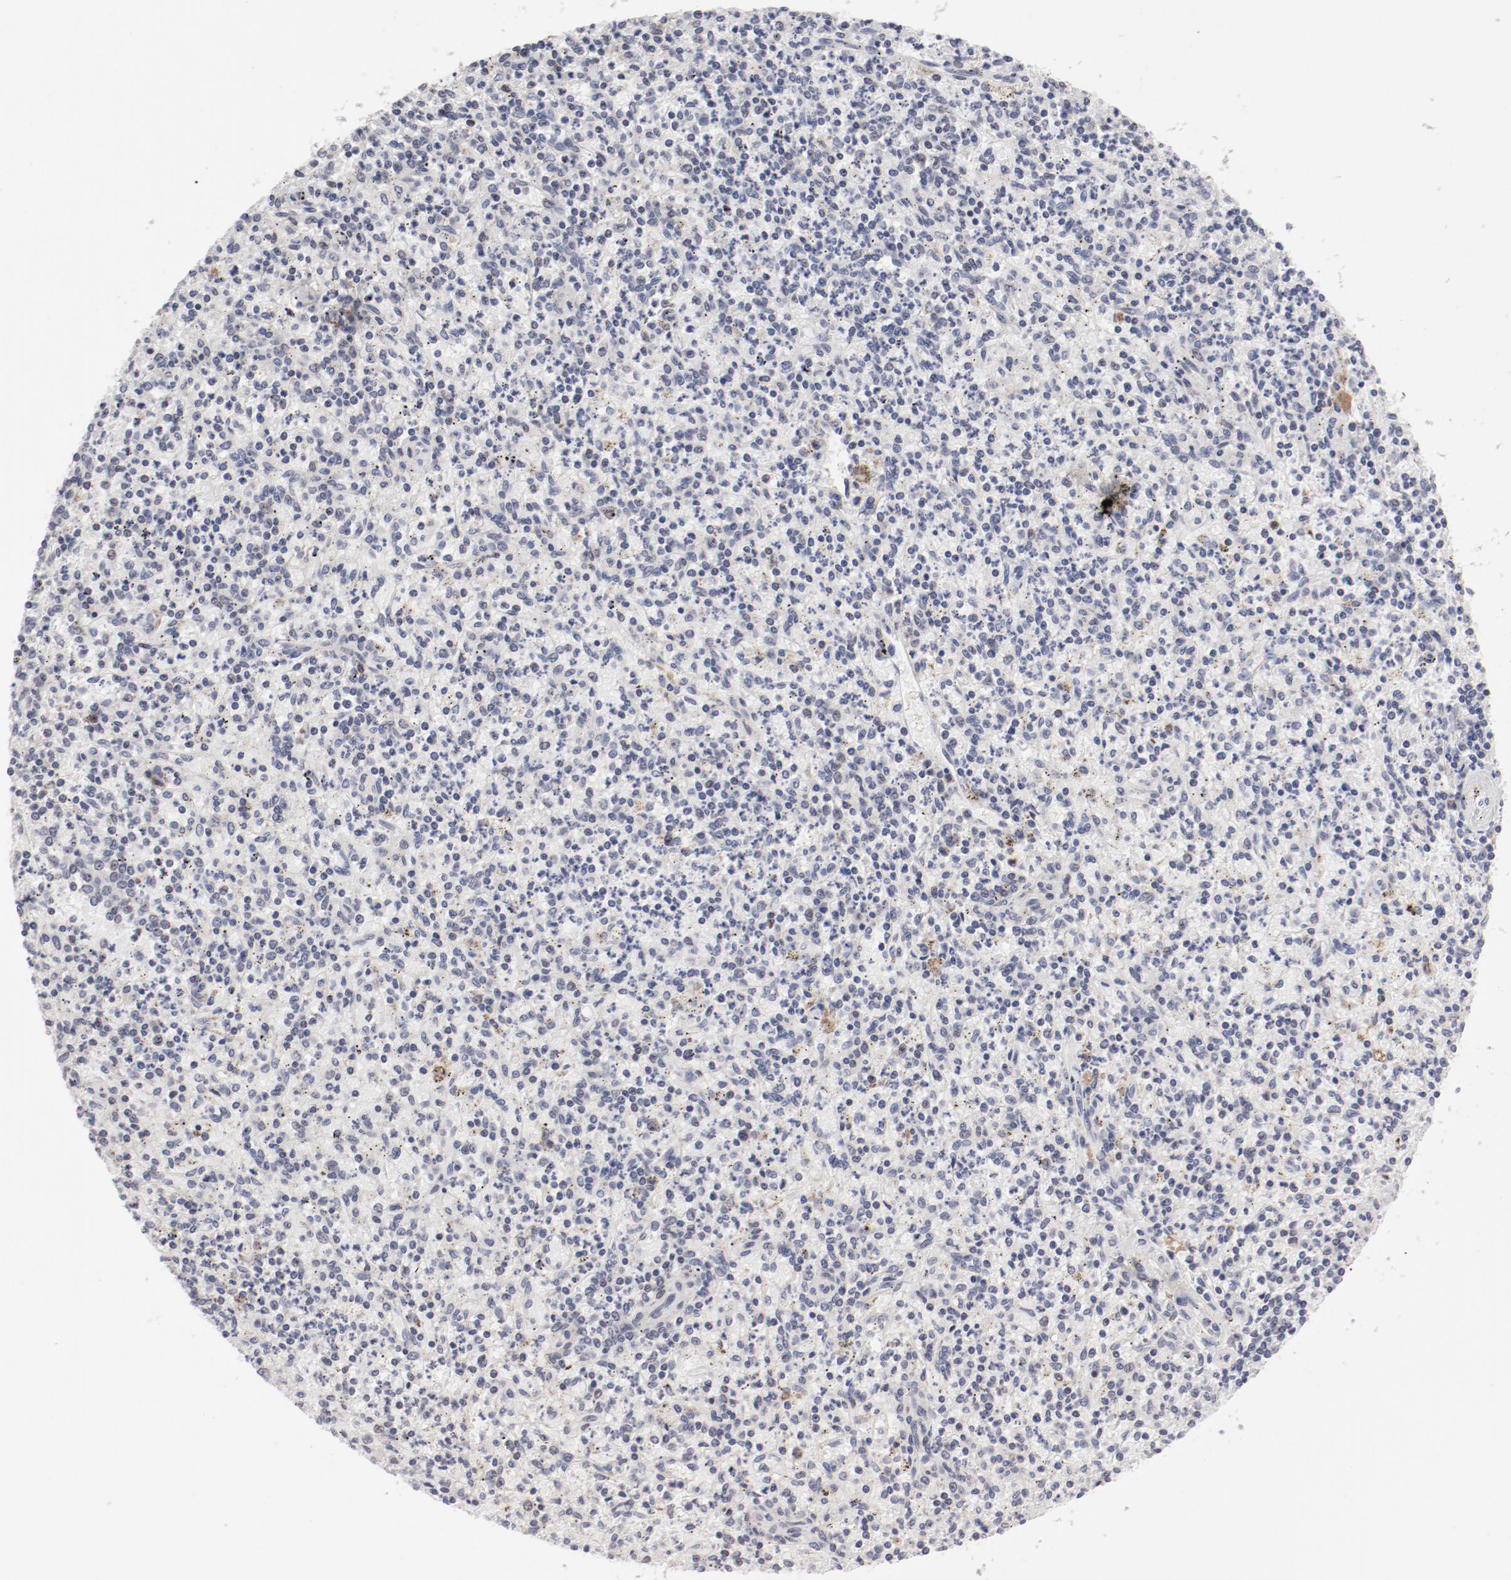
{"staining": {"intensity": "weak", "quantity": "<25%", "location": "cytoplasmic/membranous"}, "tissue": "spleen", "cell_type": "Cells in red pulp", "image_type": "normal", "snomed": [{"axis": "morphology", "description": "Normal tissue, NOS"}, {"axis": "topography", "description": "Spleen"}], "caption": "An immunohistochemistry (IHC) histopathology image of unremarkable spleen is shown. There is no staining in cells in red pulp of spleen.", "gene": "RPL12", "patient": {"sex": "male", "age": 72}}